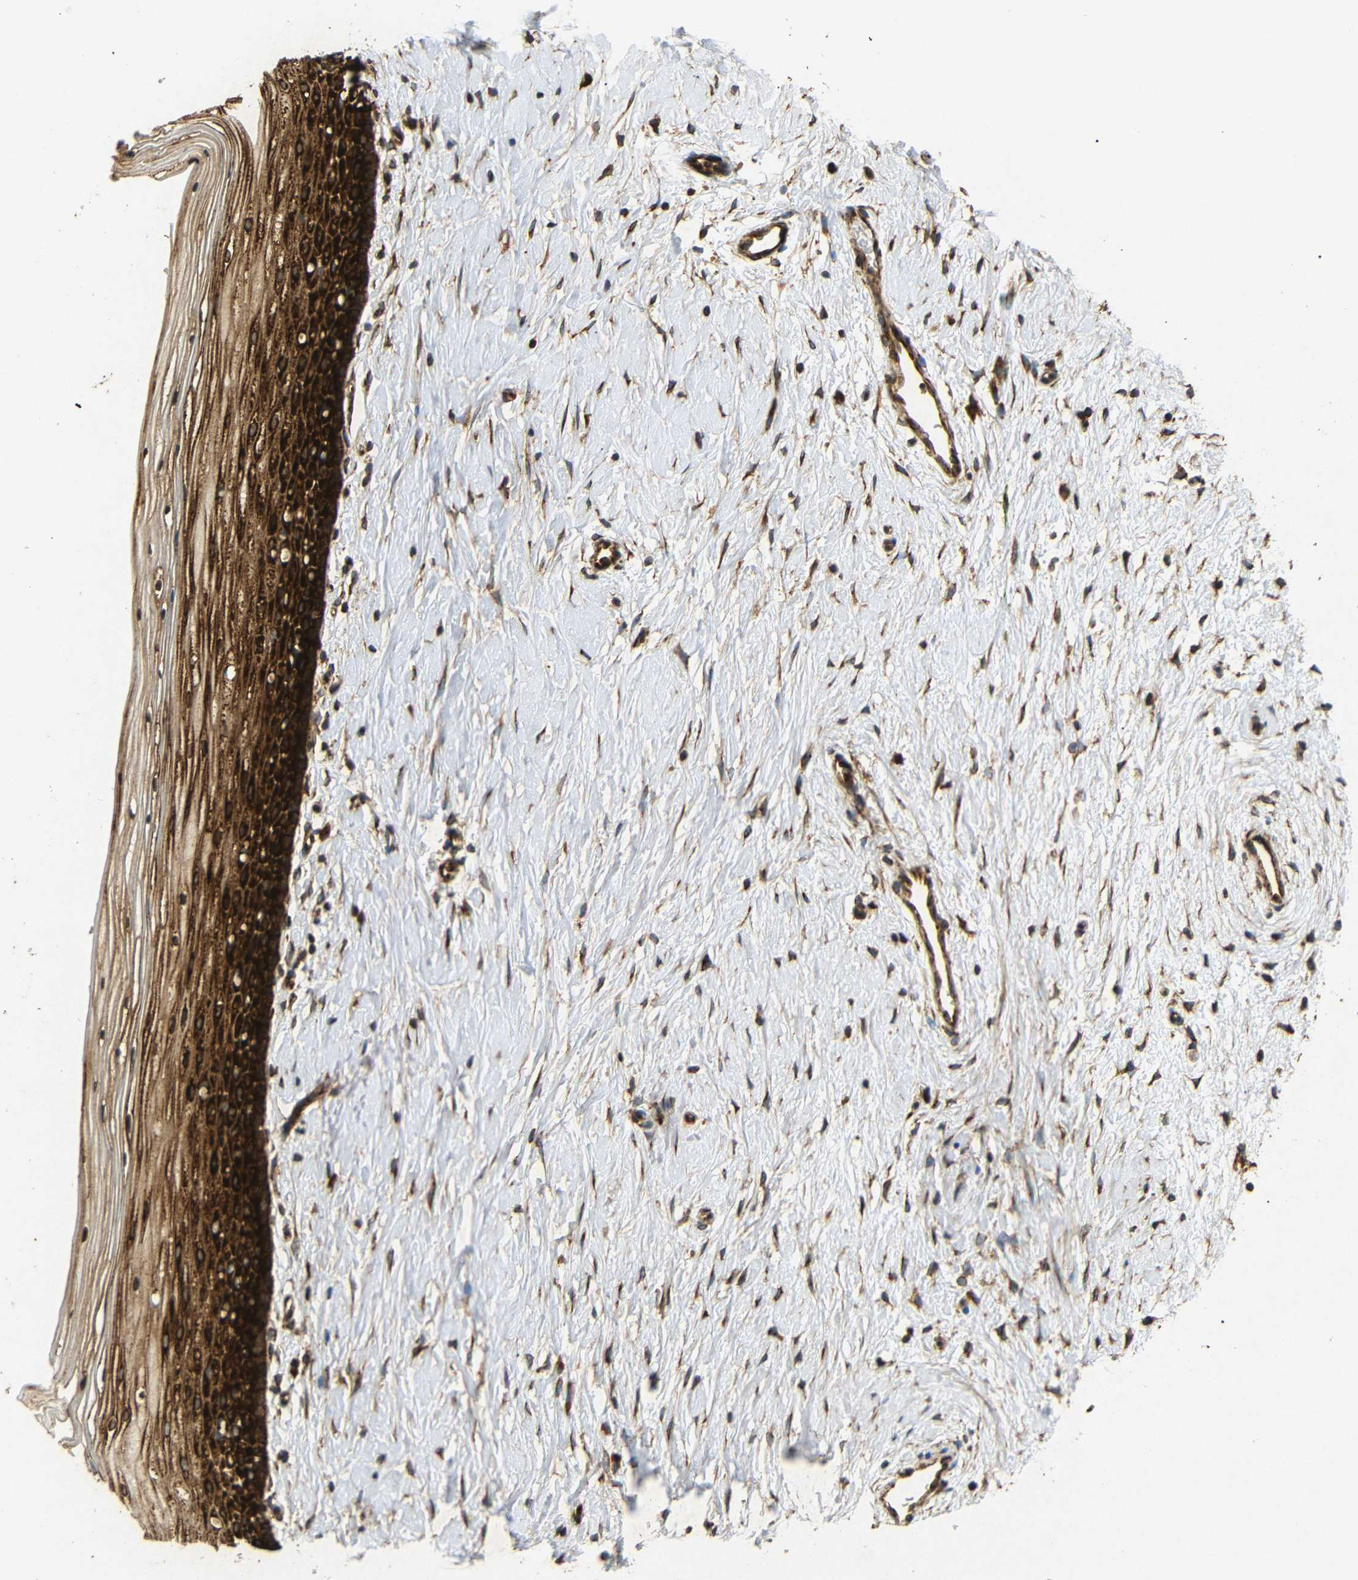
{"staining": {"intensity": "strong", "quantity": ">75%", "location": "cytoplasmic/membranous"}, "tissue": "cervix", "cell_type": "Glandular cells", "image_type": "normal", "snomed": [{"axis": "morphology", "description": "Normal tissue, NOS"}, {"axis": "topography", "description": "Cervix"}], "caption": "Immunohistochemistry (IHC) histopathology image of unremarkable cervix: cervix stained using immunohistochemistry (IHC) shows high levels of strong protein expression localized specifically in the cytoplasmic/membranous of glandular cells, appearing as a cytoplasmic/membranous brown color.", "gene": "BTF3", "patient": {"sex": "female", "age": 39}}